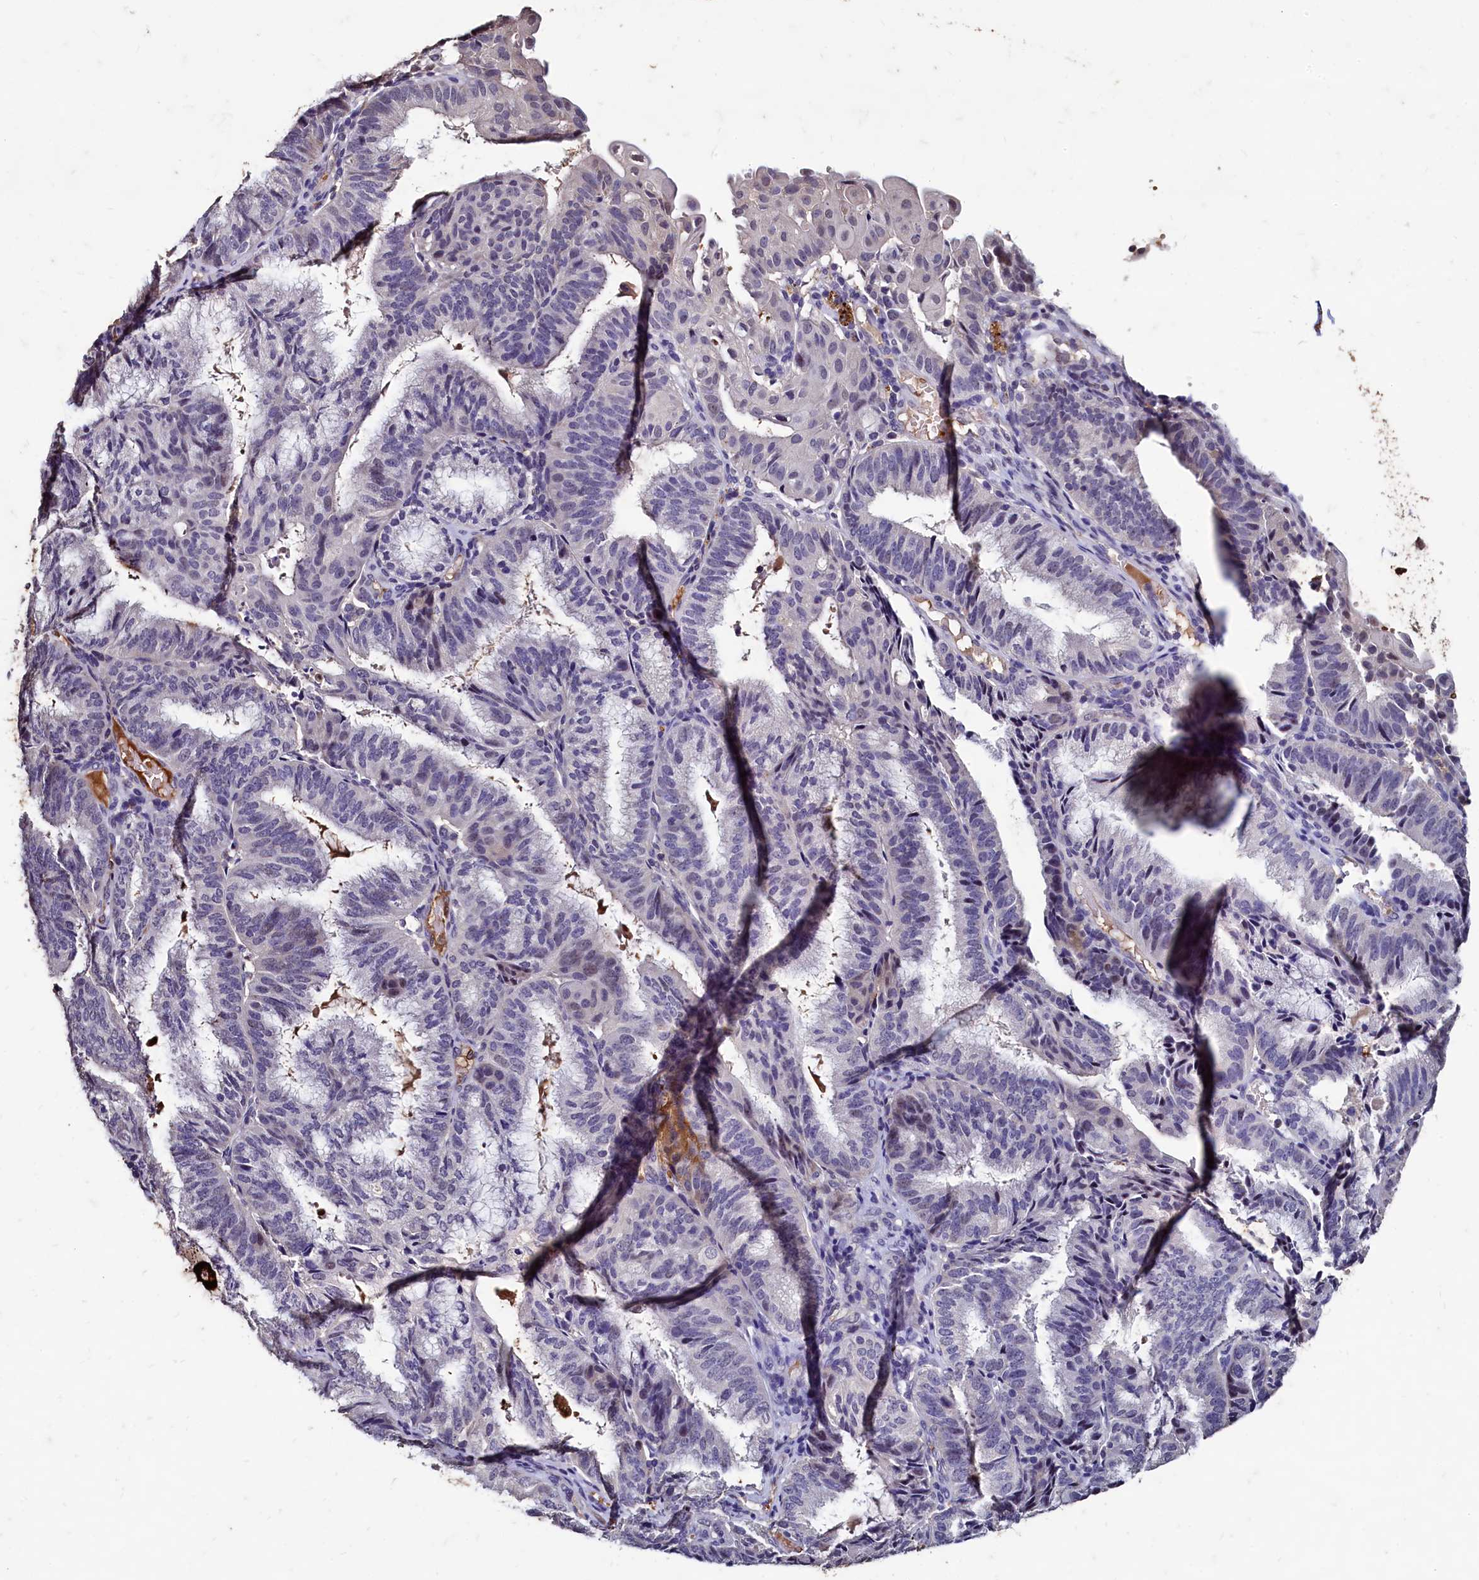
{"staining": {"intensity": "negative", "quantity": "none", "location": "none"}, "tissue": "endometrial cancer", "cell_type": "Tumor cells", "image_type": "cancer", "snomed": [{"axis": "morphology", "description": "Adenocarcinoma, NOS"}, {"axis": "topography", "description": "Endometrium"}], "caption": "IHC of adenocarcinoma (endometrial) displays no expression in tumor cells.", "gene": "CSTPP1", "patient": {"sex": "female", "age": 49}}